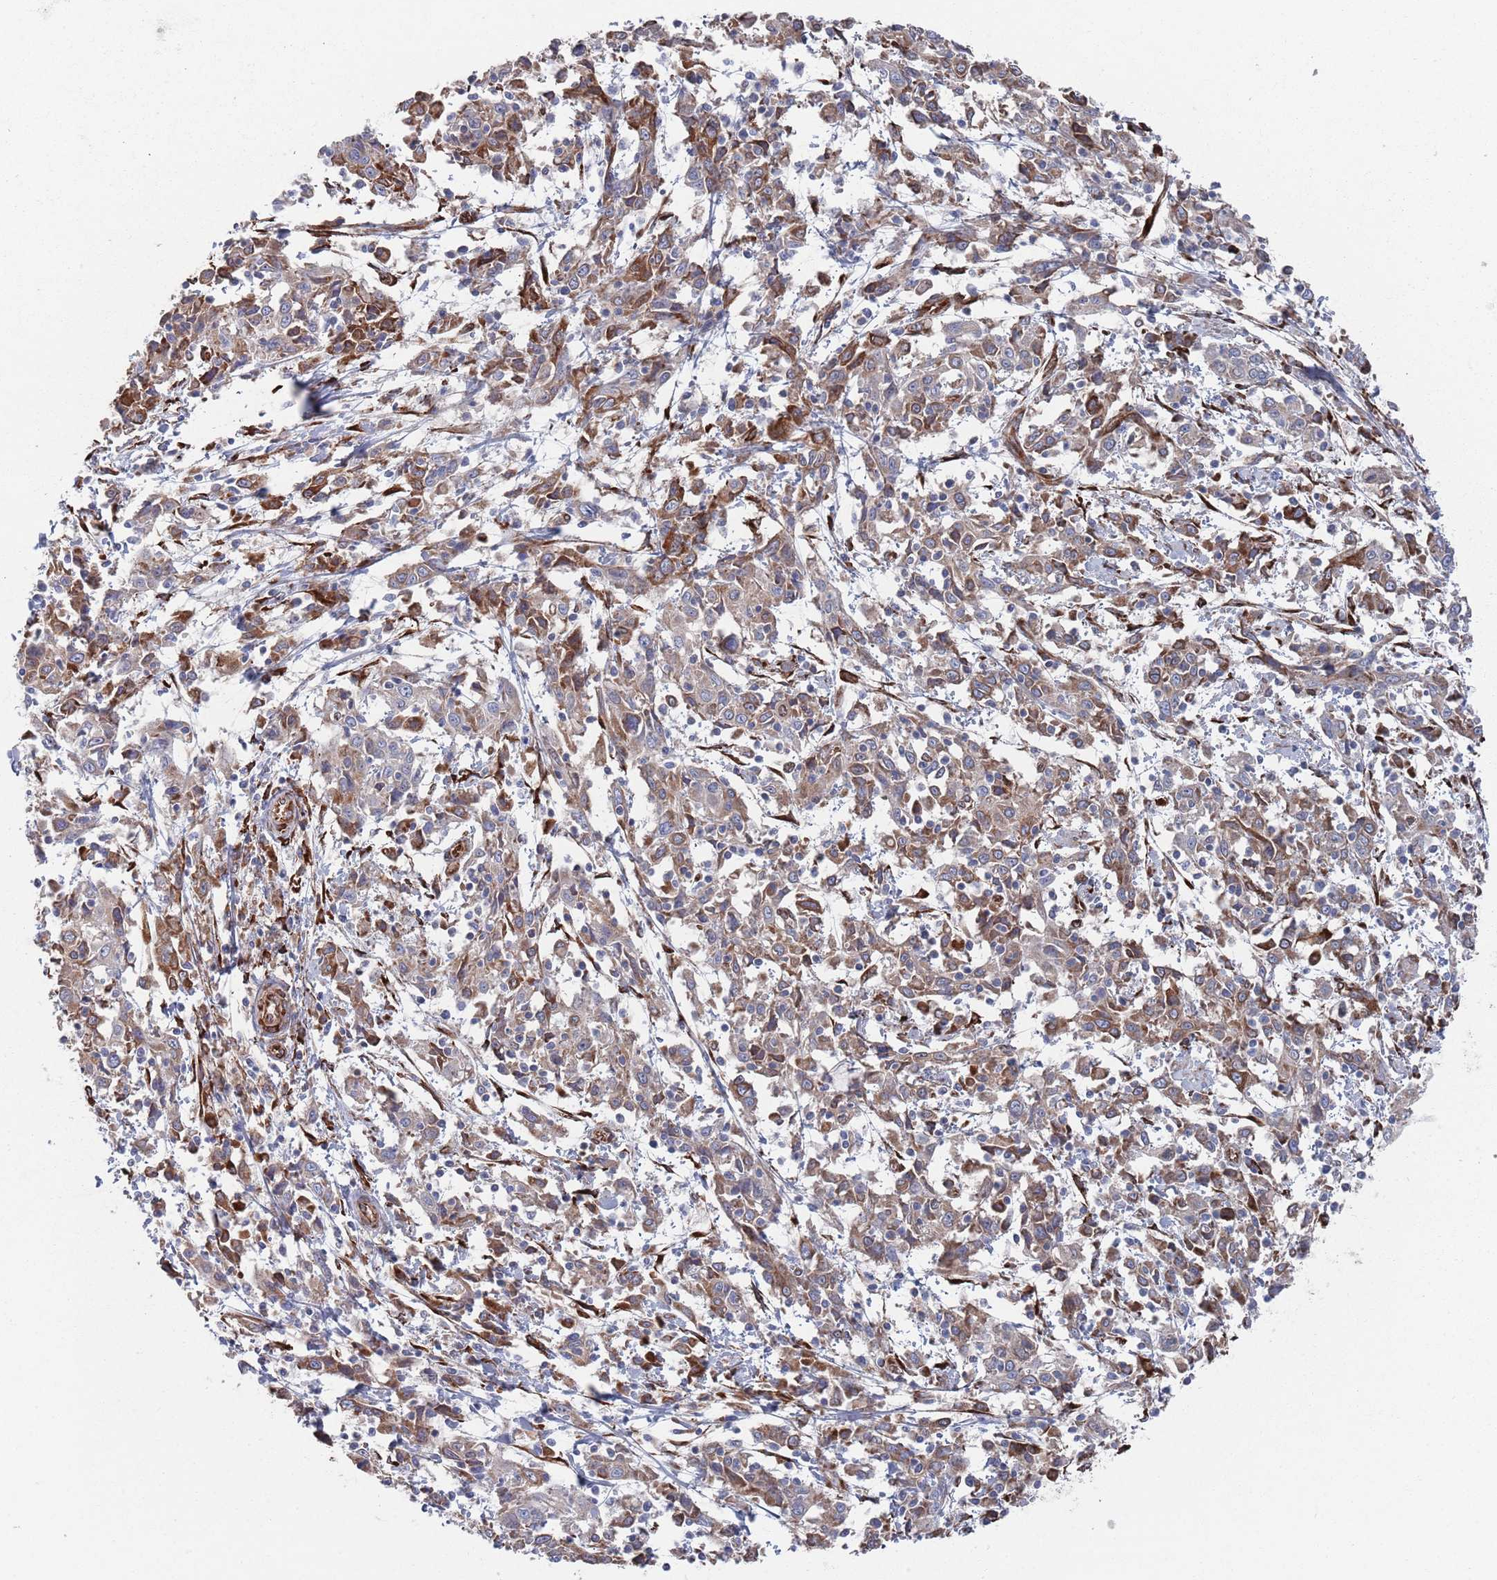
{"staining": {"intensity": "strong", "quantity": "25%-75%", "location": "cytoplasmic/membranous"}, "tissue": "cervical cancer", "cell_type": "Tumor cells", "image_type": "cancer", "snomed": [{"axis": "morphology", "description": "Squamous cell carcinoma, NOS"}, {"axis": "topography", "description": "Cervix"}], "caption": "Strong cytoplasmic/membranous expression for a protein is identified in about 25%-75% of tumor cells of squamous cell carcinoma (cervical) using immunohistochemistry.", "gene": "CCDC106", "patient": {"sex": "female", "age": 46}}